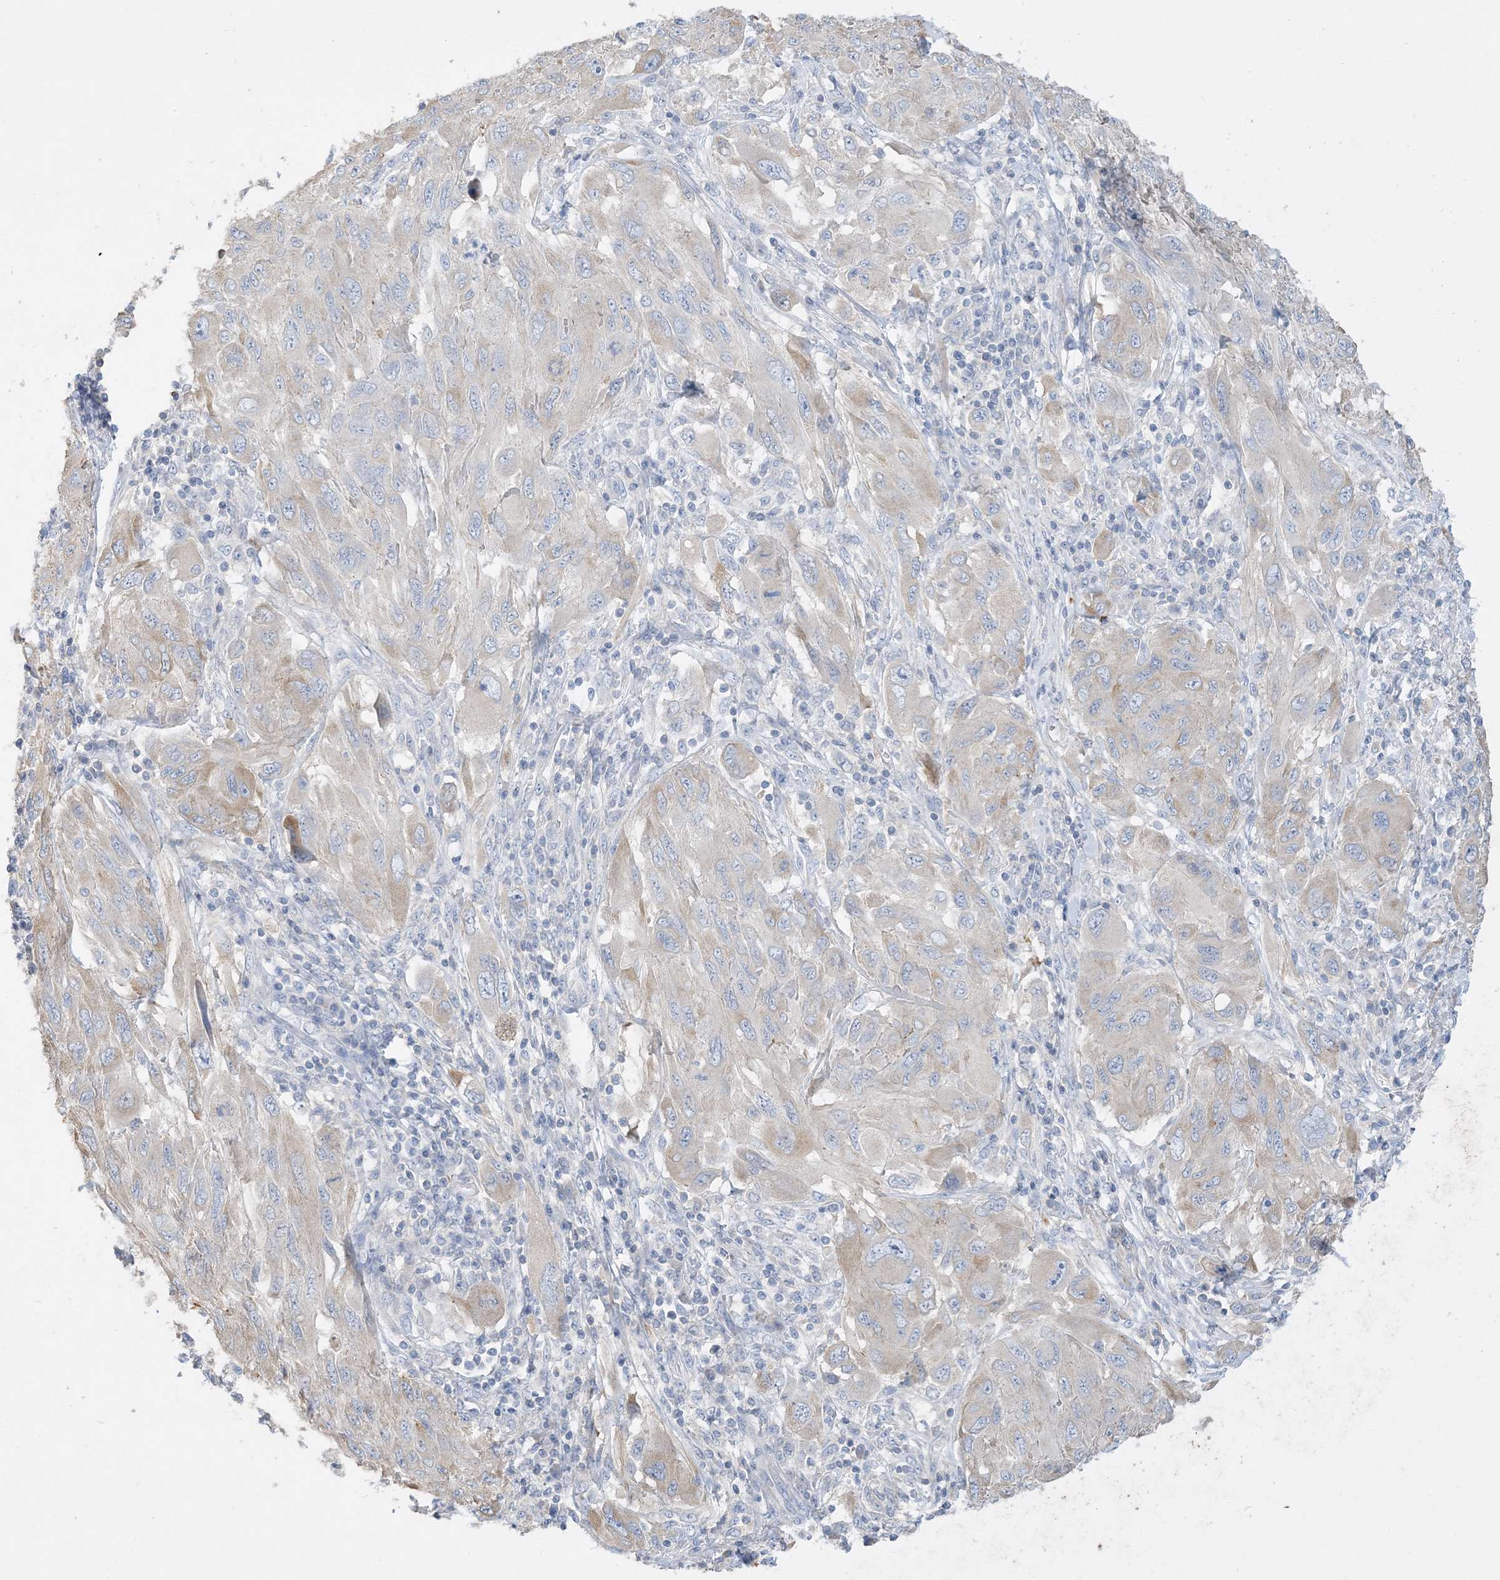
{"staining": {"intensity": "negative", "quantity": "none", "location": "none"}, "tissue": "melanoma", "cell_type": "Tumor cells", "image_type": "cancer", "snomed": [{"axis": "morphology", "description": "Malignant melanoma, NOS"}, {"axis": "topography", "description": "Skin"}], "caption": "DAB (3,3'-diaminobenzidine) immunohistochemical staining of human malignant melanoma demonstrates no significant positivity in tumor cells. (Brightfield microscopy of DAB (3,3'-diaminobenzidine) IHC at high magnification).", "gene": "KPRP", "patient": {"sex": "female", "age": 91}}